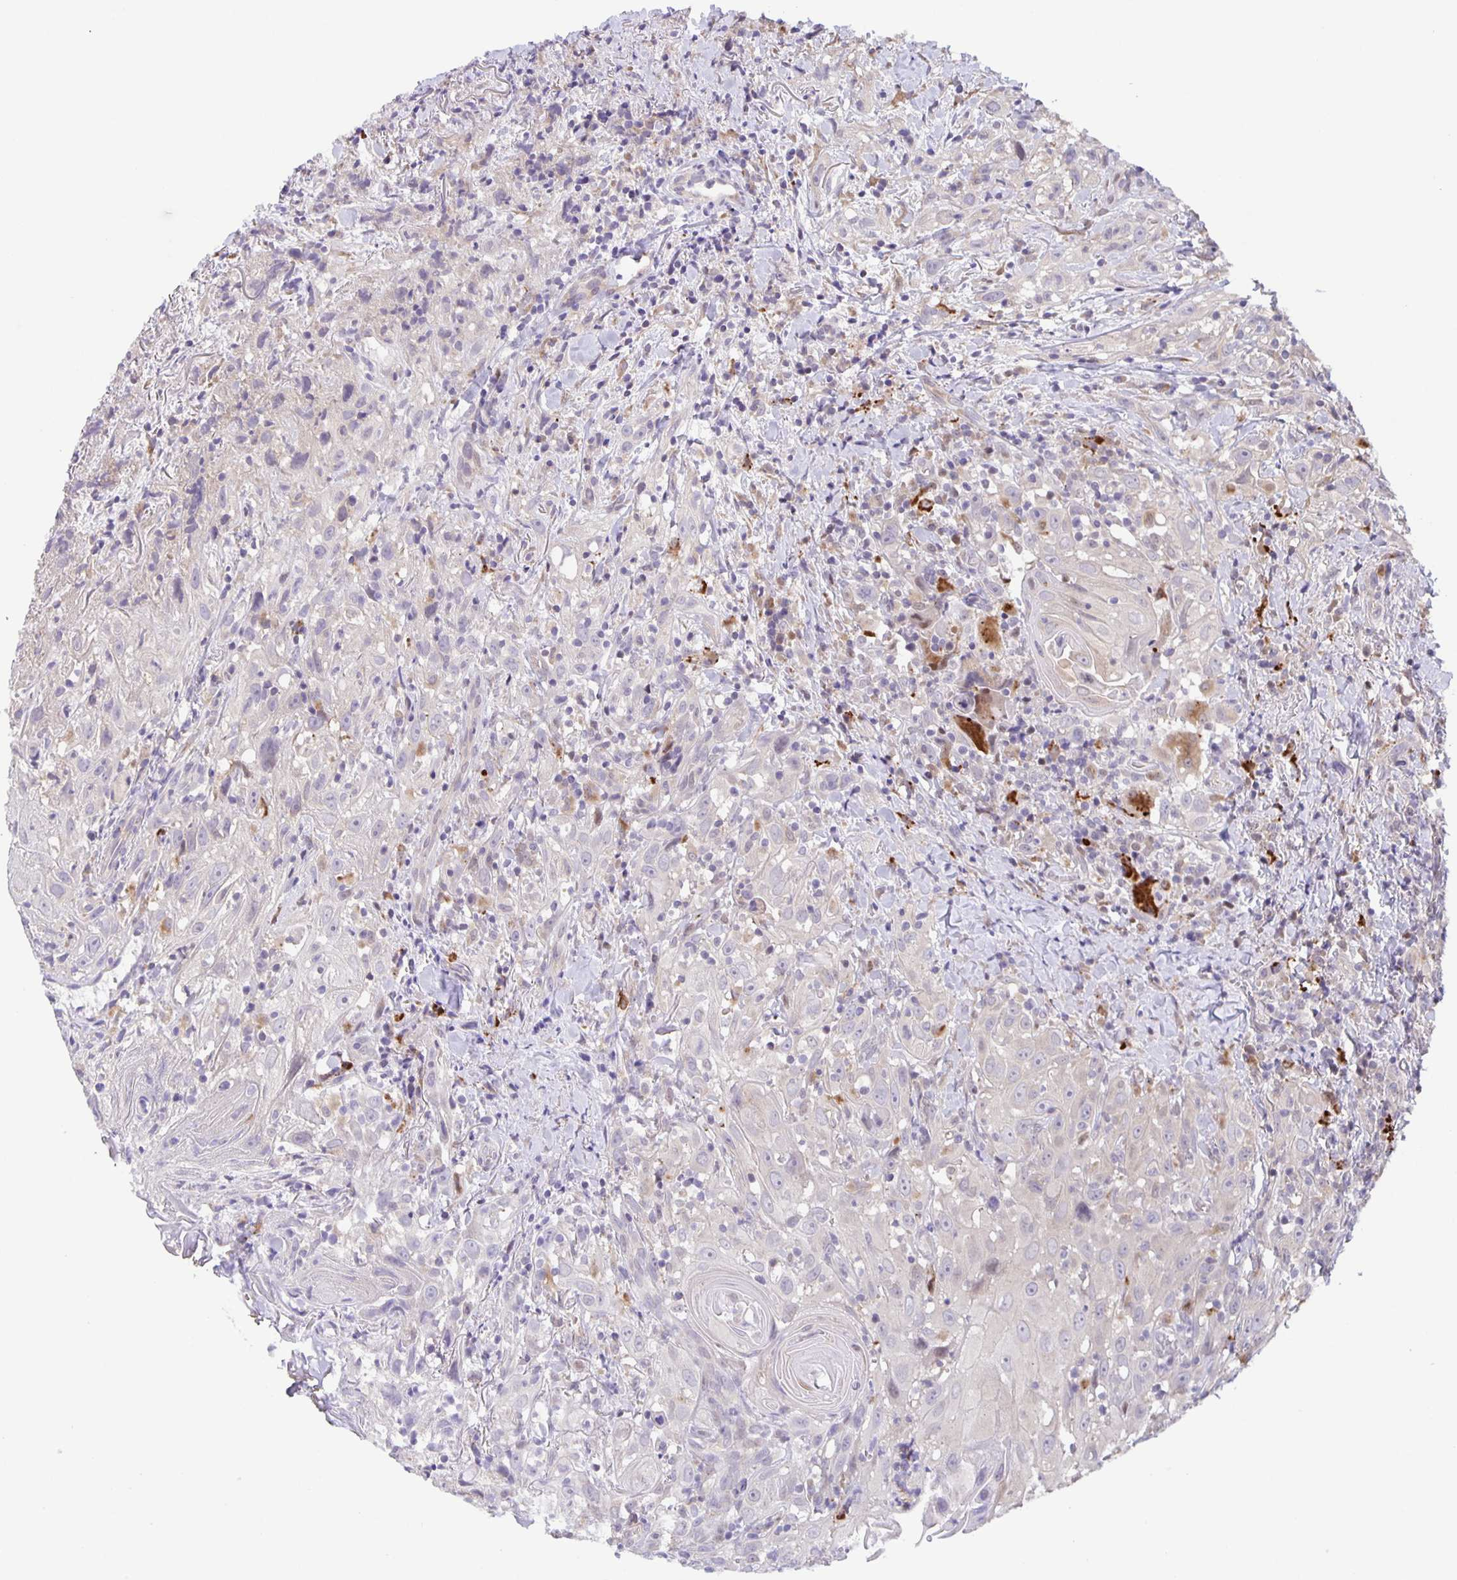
{"staining": {"intensity": "negative", "quantity": "none", "location": "none"}, "tissue": "head and neck cancer", "cell_type": "Tumor cells", "image_type": "cancer", "snomed": [{"axis": "morphology", "description": "Squamous cell carcinoma, NOS"}, {"axis": "topography", "description": "Head-Neck"}], "caption": "Immunohistochemistry of human head and neck squamous cell carcinoma demonstrates no staining in tumor cells.", "gene": "MAPK12", "patient": {"sex": "female", "age": 95}}